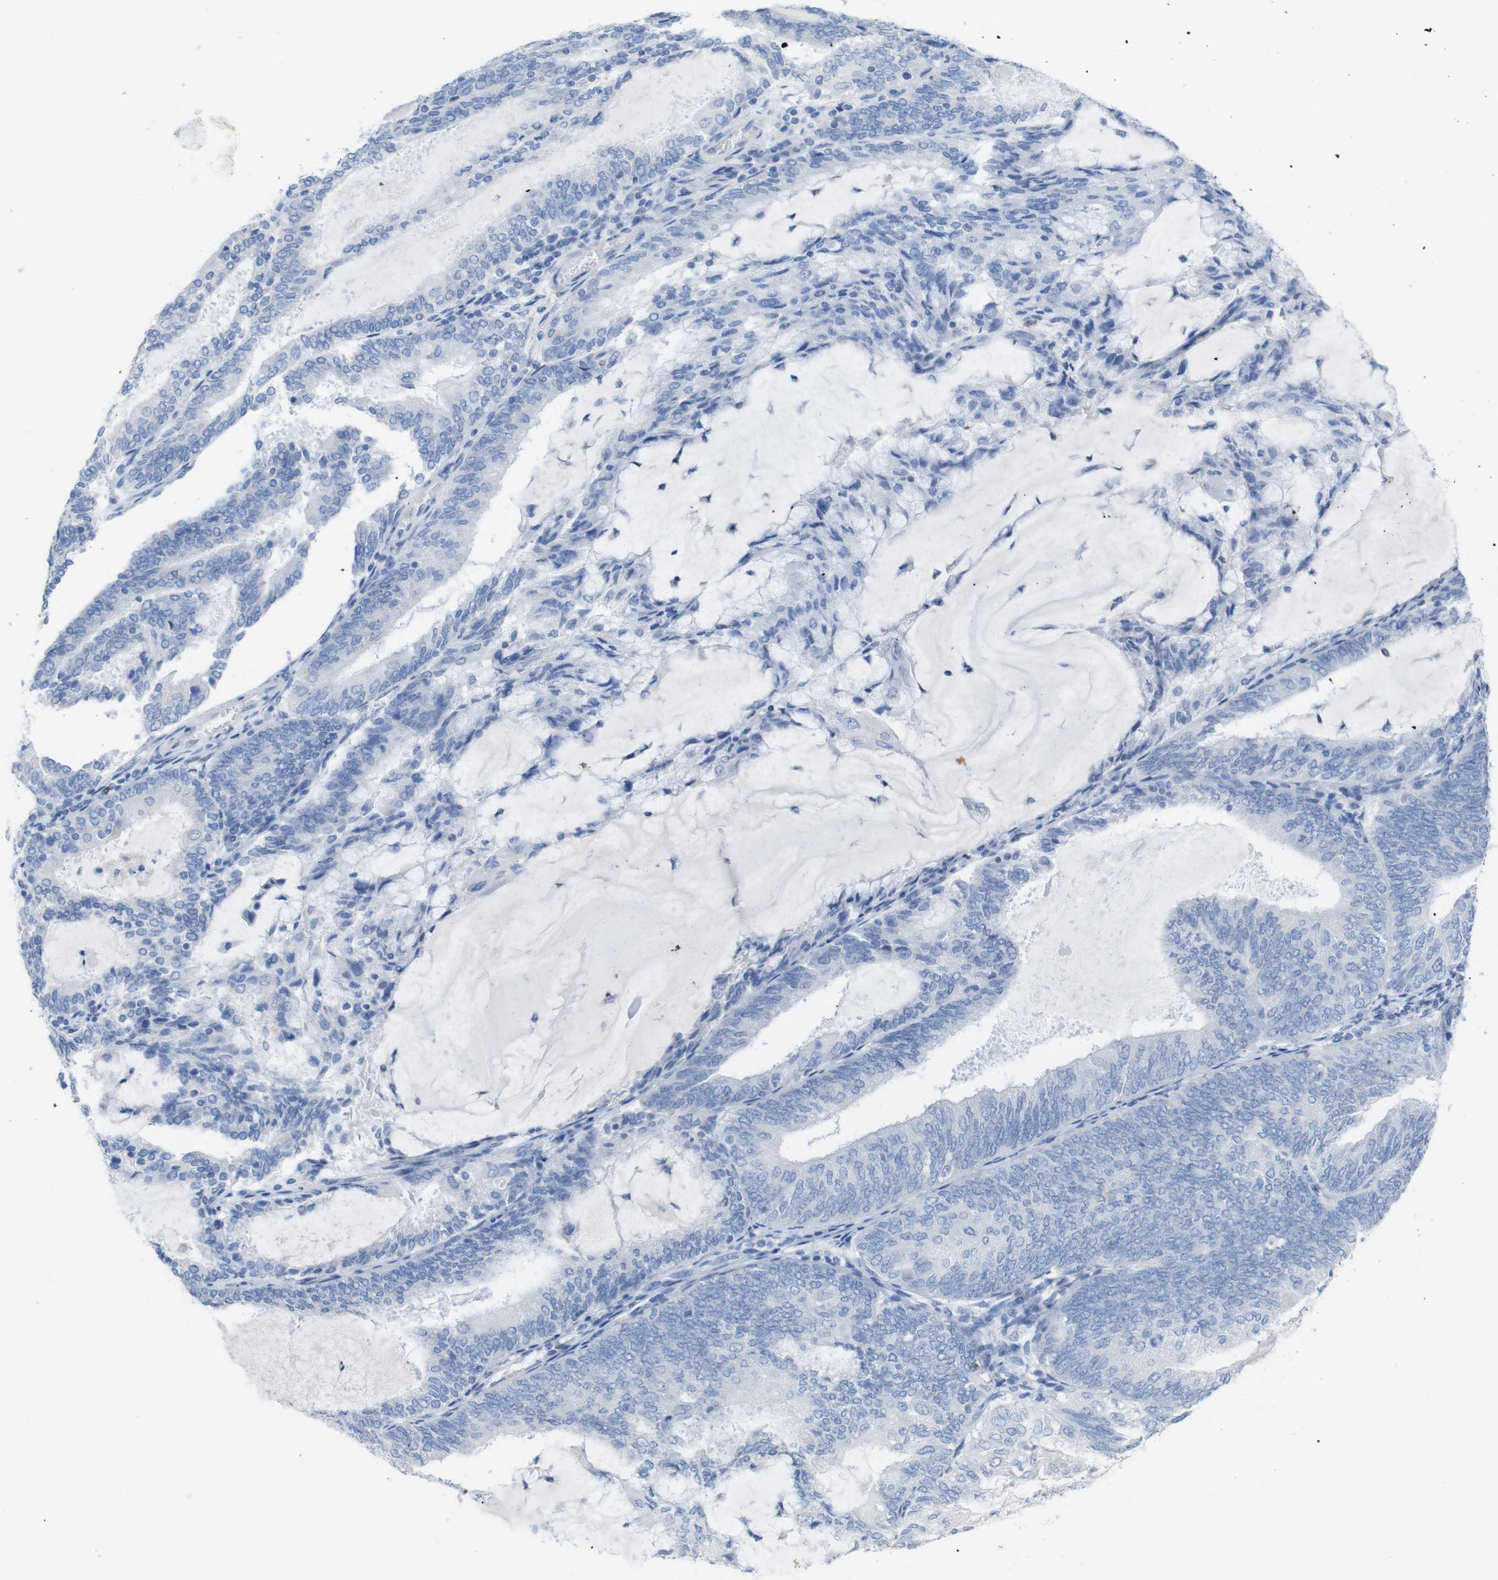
{"staining": {"intensity": "negative", "quantity": "none", "location": "none"}, "tissue": "endometrial cancer", "cell_type": "Tumor cells", "image_type": "cancer", "snomed": [{"axis": "morphology", "description": "Adenocarcinoma, NOS"}, {"axis": "topography", "description": "Endometrium"}], "caption": "DAB immunohistochemical staining of endometrial adenocarcinoma displays no significant staining in tumor cells.", "gene": "LAG3", "patient": {"sex": "female", "age": 81}}